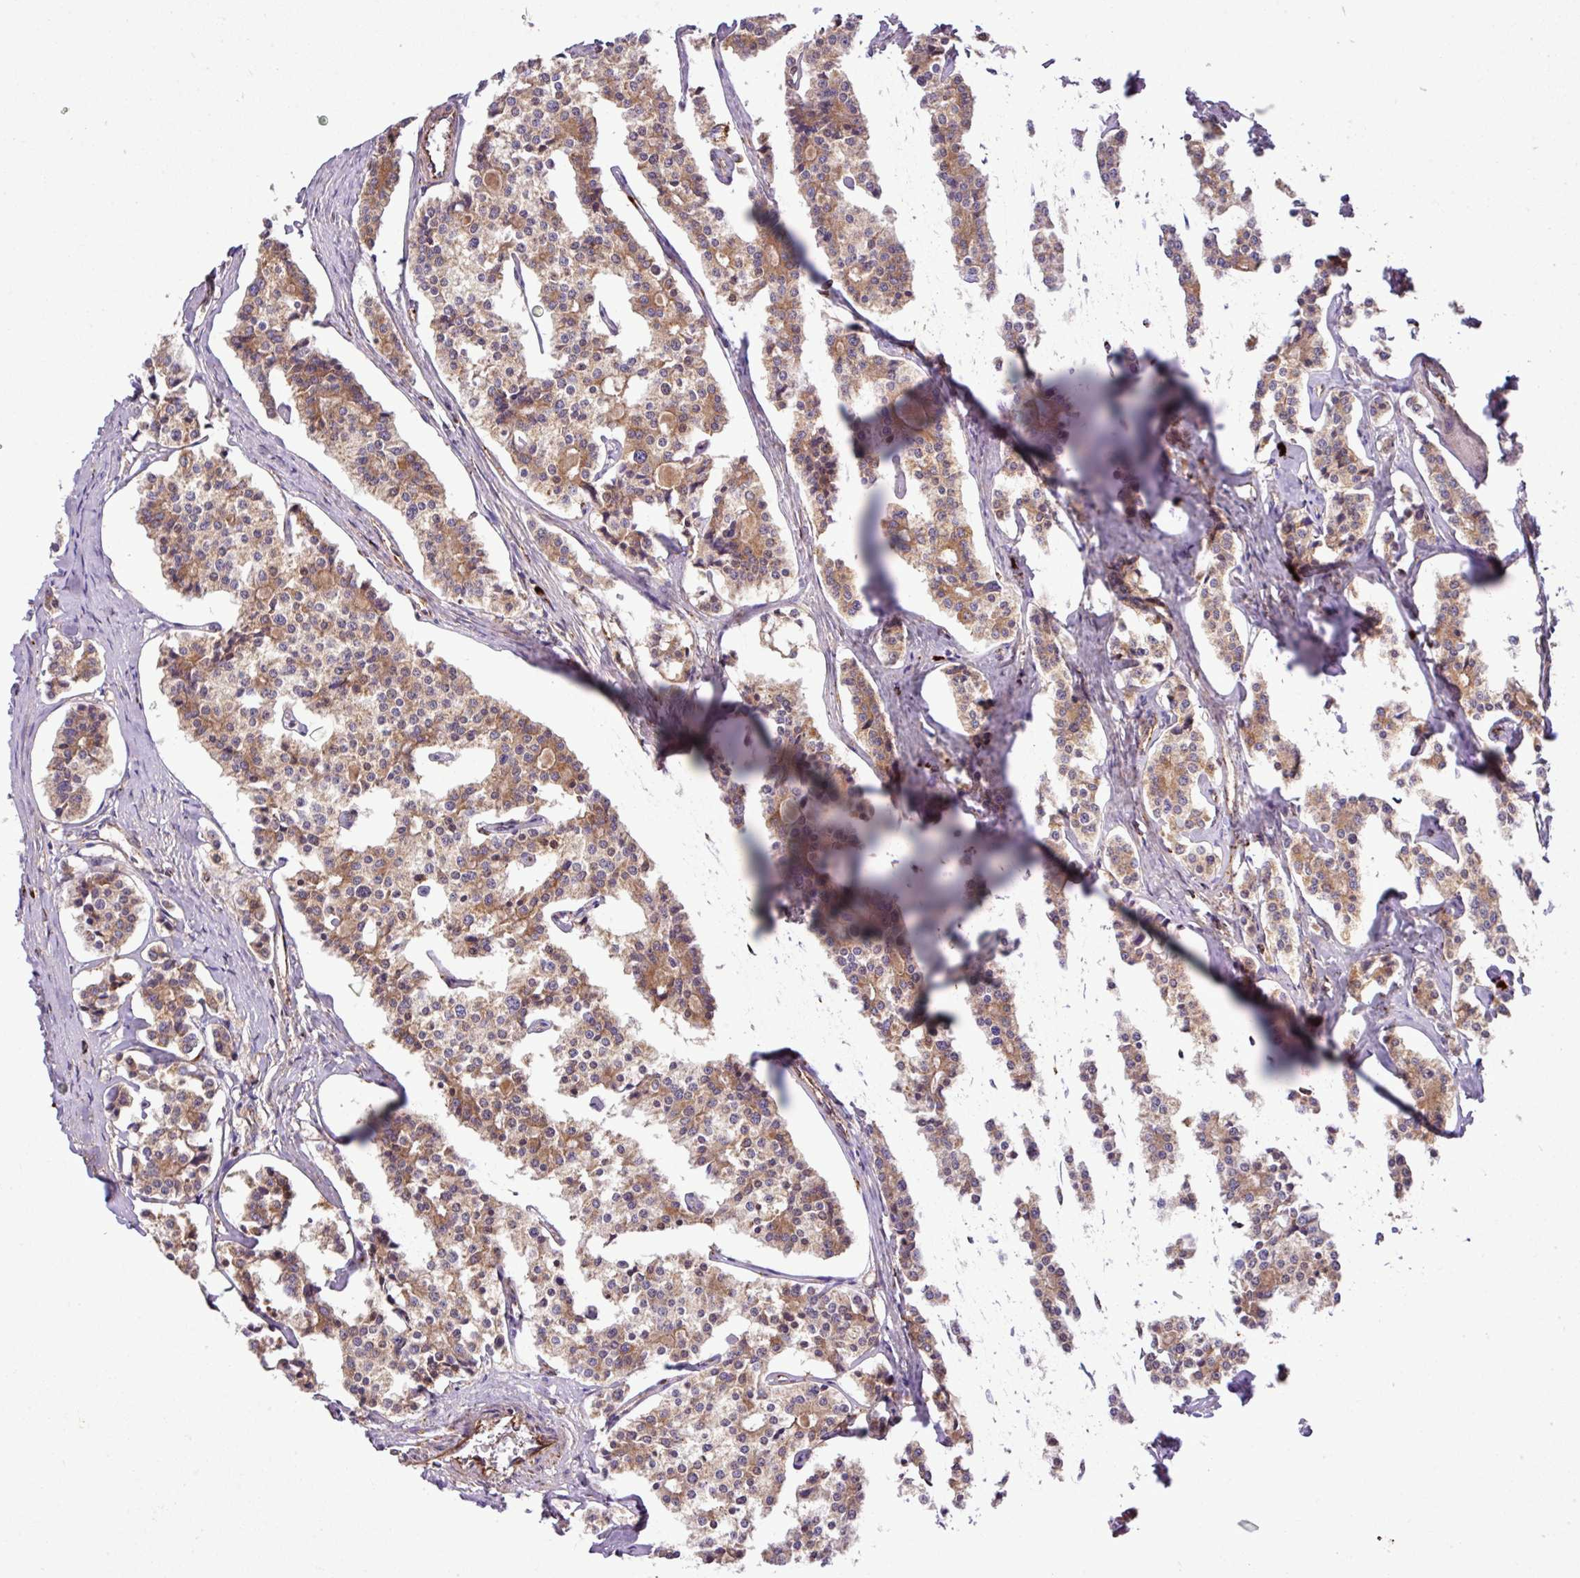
{"staining": {"intensity": "moderate", "quantity": ">75%", "location": "cytoplasmic/membranous"}, "tissue": "carcinoid", "cell_type": "Tumor cells", "image_type": "cancer", "snomed": [{"axis": "morphology", "description": "Carcinoid, malignant, NOS"}, {"axis": "topography", "description": "Small intestine"}], "caption": "This micrograph demonstrates malignant carcinoid stained with immunohistochemistry to label a protein in brown. The cytoplasmic/membranous of tumor cells show moderate positivity for the protein. Nuclei are counter-stained blue.", "gene": "ZNF569", "patient": {"sex": "male", "age": 63}}